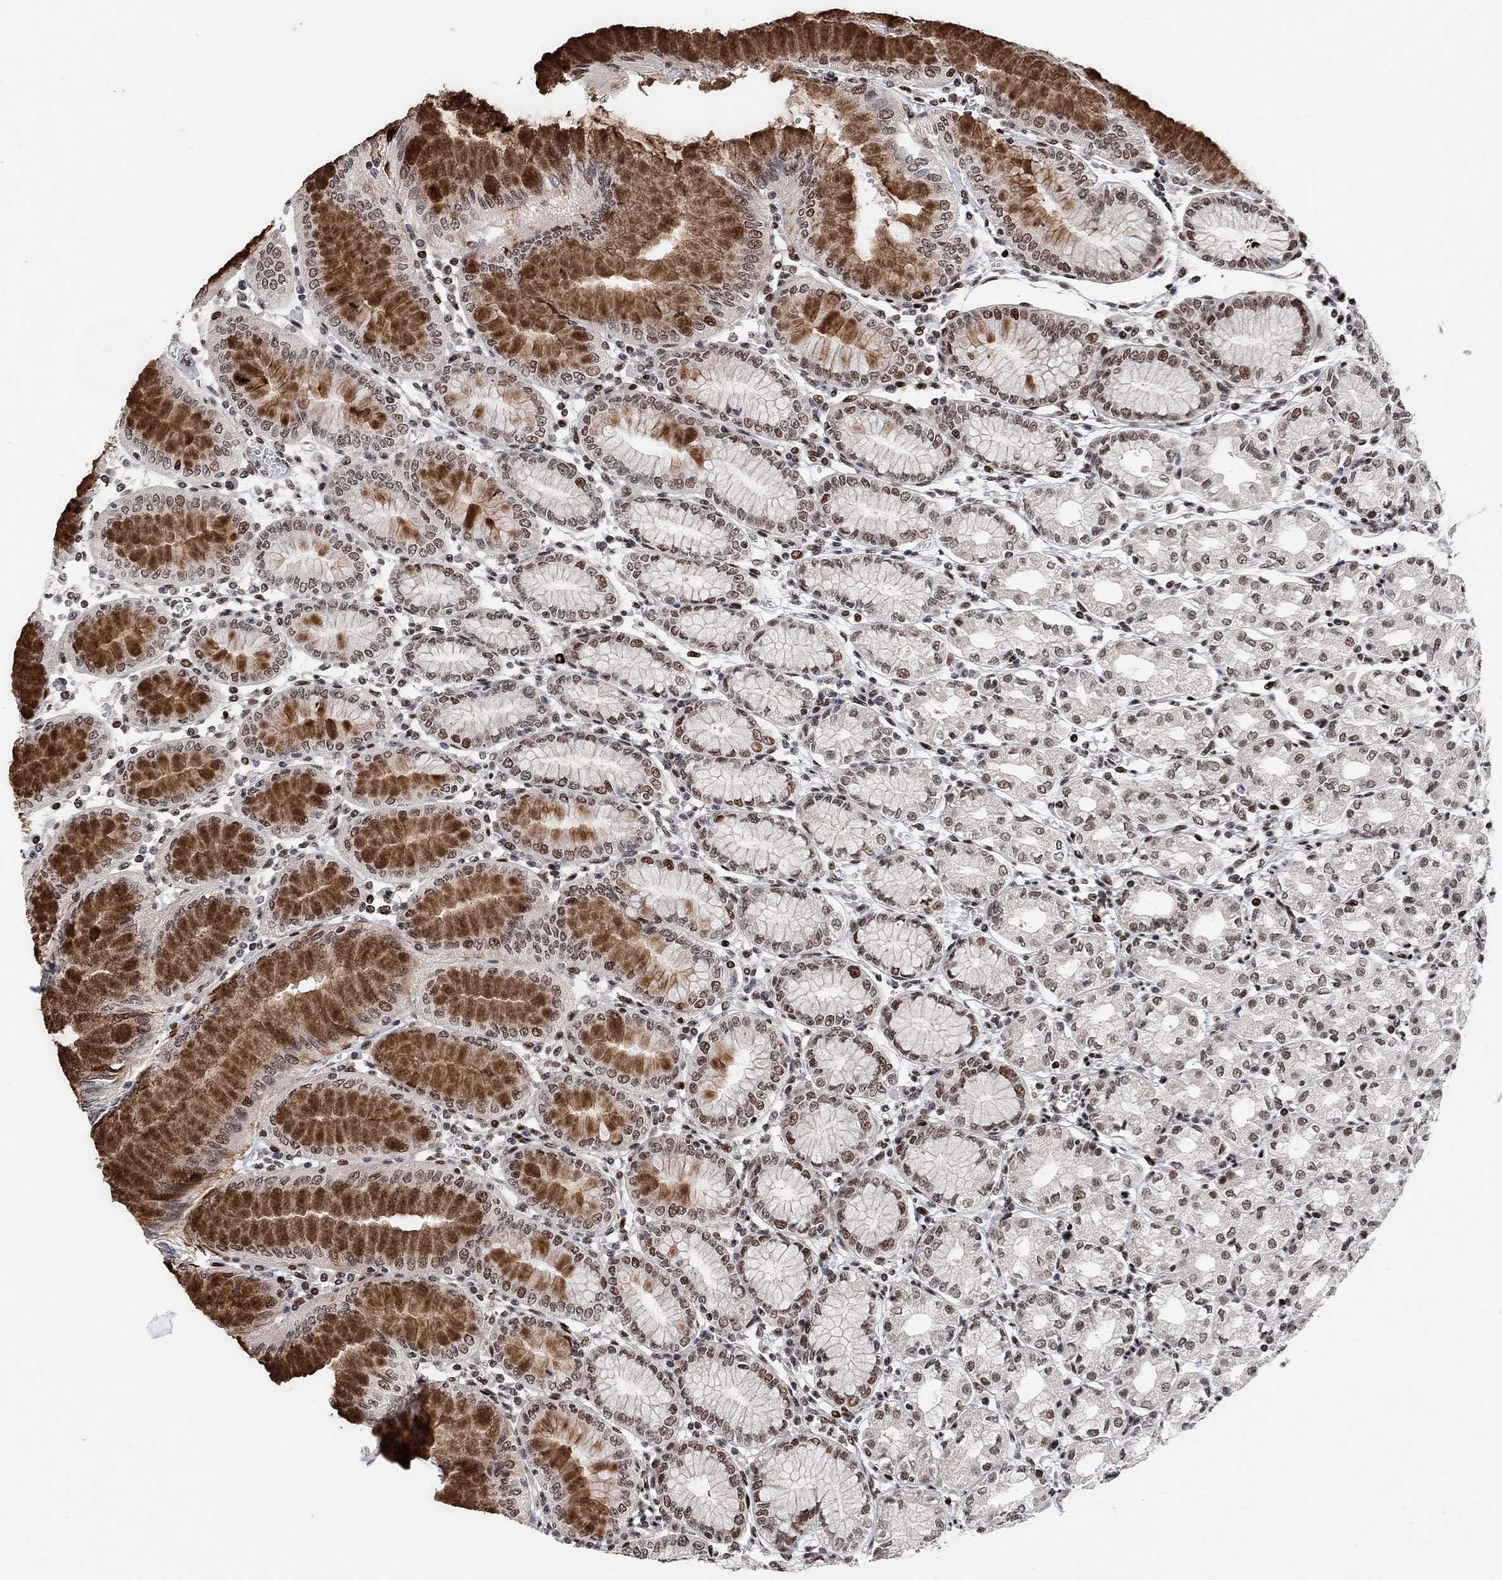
{"staining": {"intensity": "strong", "quantity": "25%-75%", "location": "cytoplasmic/membranous,nuclear"}, "tissue": "stomach", "cell_type": "Glandular cells", "image_type": "normal", "snomed": [{"axis": "morphology", "description": "Normal tissue, NOS"}, {"axis": "topography", "description": "Skeletal muscle"}, {"axis": "topography", "description": "Stomach"}], "caption": "Immunohistochemistry histopathology image of unremarkable stomach stained for a protein (brown), which demonstrates high levels of strong cytoplasmic/membranous,nuclear expression in approximately 25%-75% of glandular cells.", "gene": "E4F1", "patient": {"sex": "female", "age": 57}}